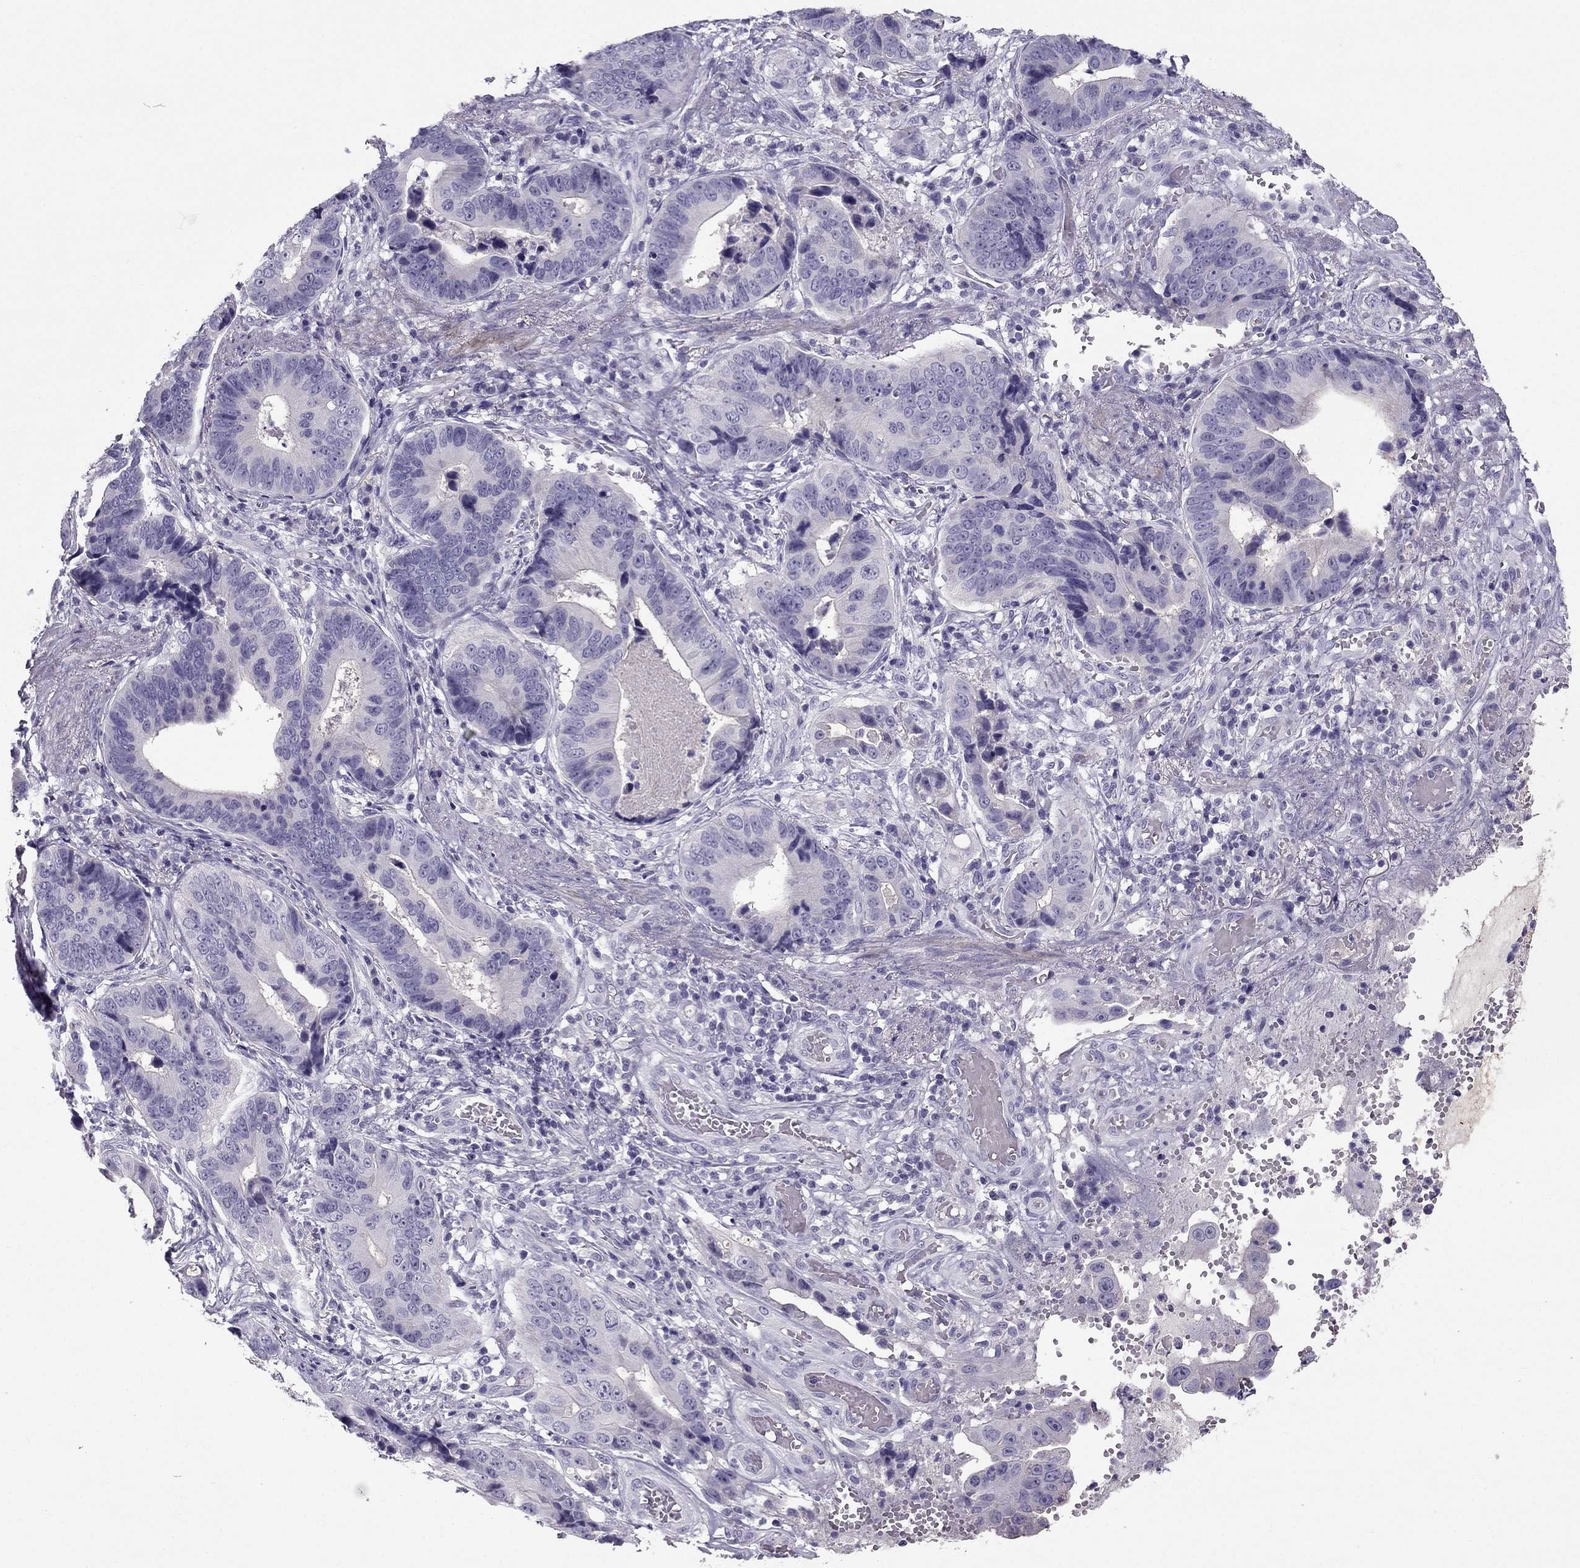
{"staining": {"intensity": "negative", "quantity": "none", "location": "none"}, "tissue": "stomach cancer", "cell_type": "Tumor cells", "image_type": "cancer", "snomed": [{"axis": "morphology", "description": "Adenocarcinoma, NOS"}, {"axis": "topography", "description": "Stomach"}], "caption": "An immunohistochemistry (IHC) micrograph of stomach adenocarcinoma is shown. There is no staining in tumor cells of stomach adenocarcinoma.", "gene": "LMTK3", "patient": {"sex": "male", "age": 84}}